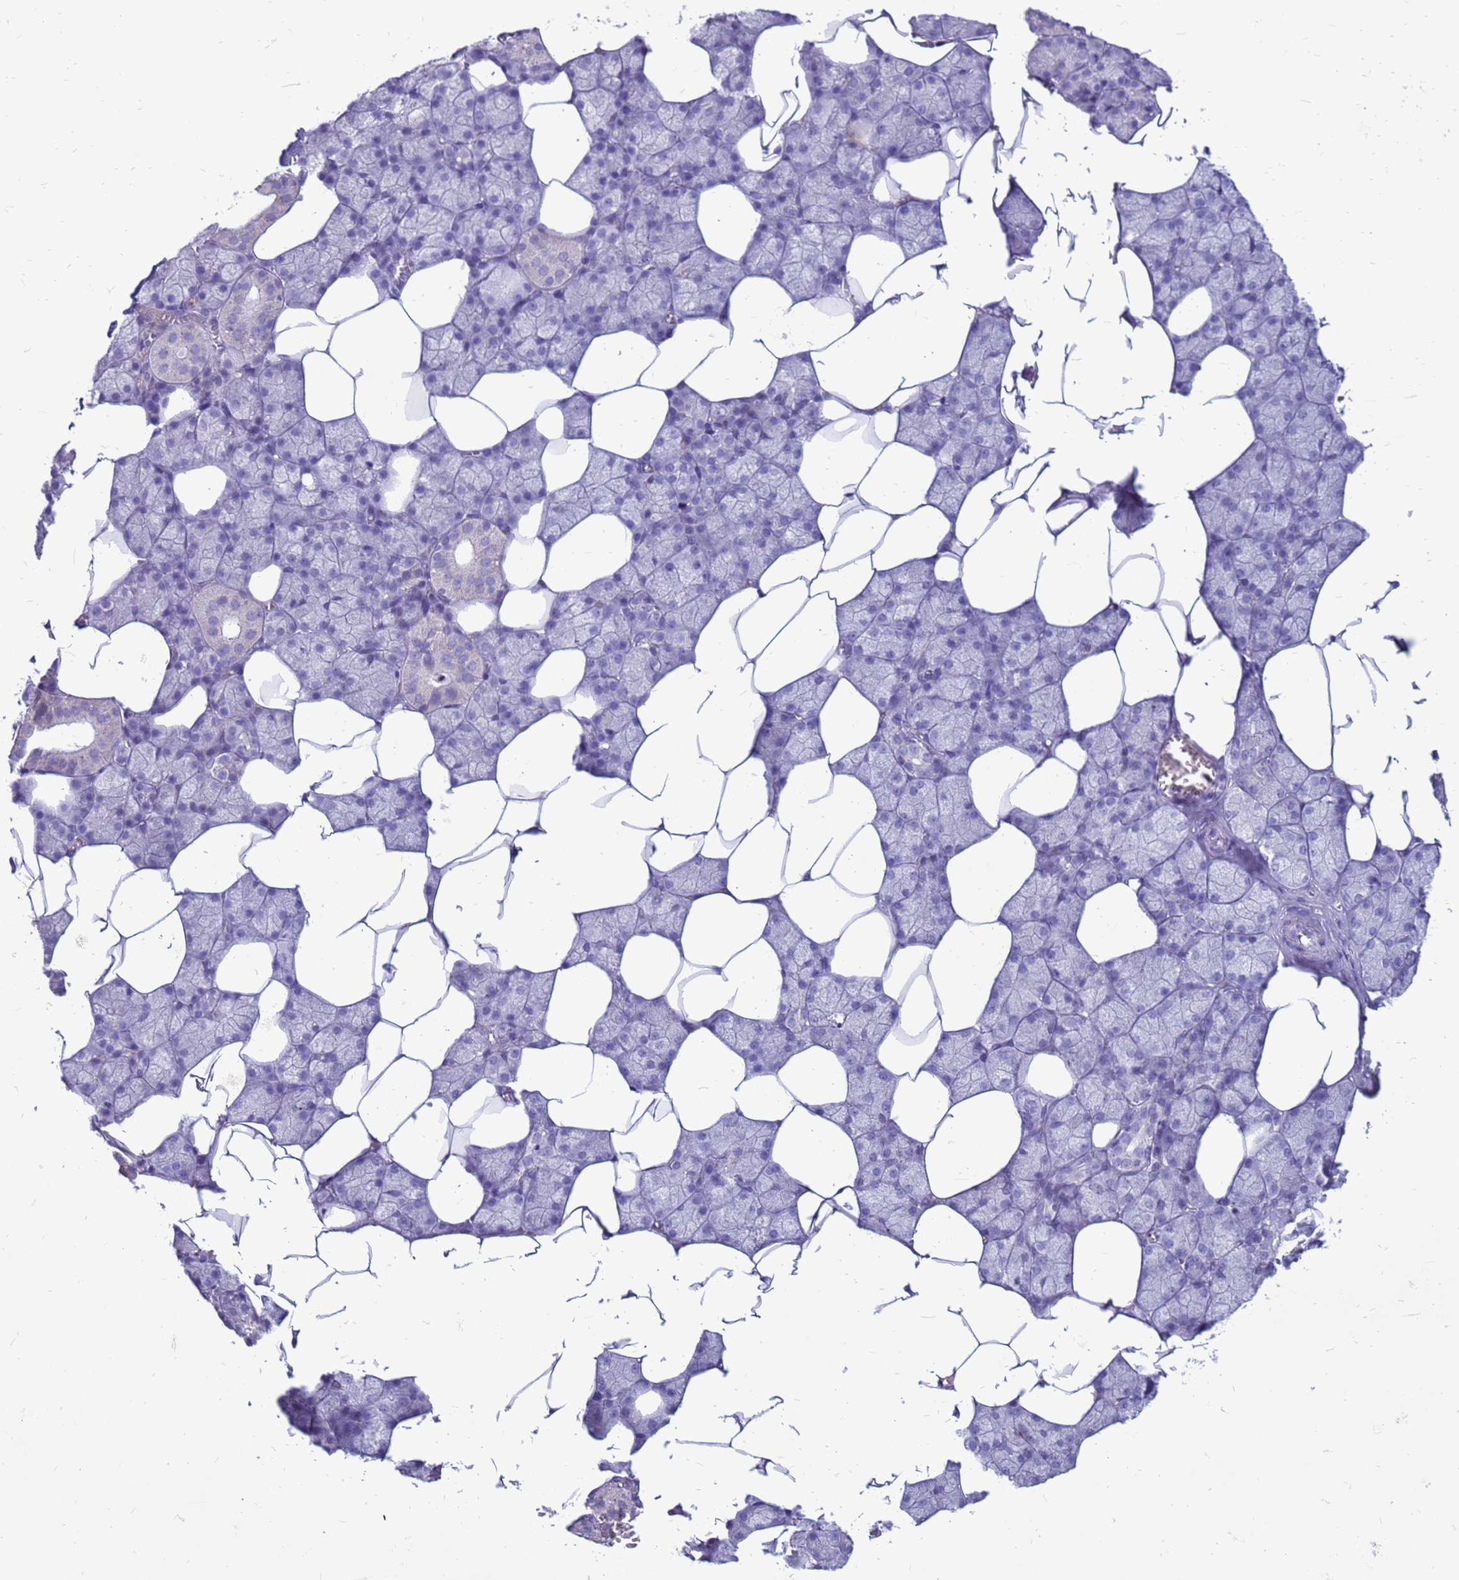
{"staining": {"intensity": "negative", "quantity": "none", "location": "none"}, "tissue": "salivary gland", "cell_type": "Glandular cells", "image_type": "normal", "snomed": [{"axis": "morphology", "description": "Normal tissue, NOS"}, {"axis": "topography", "description": "Salivary gland"}], "caption": "IHC micrograph of normal salivary gland: human salivary gland stained with DAB exhibits no significant protein positivity in glandular cells.", "gene": "PDE10A", "patient": {"sex": "male", "age": 62}}